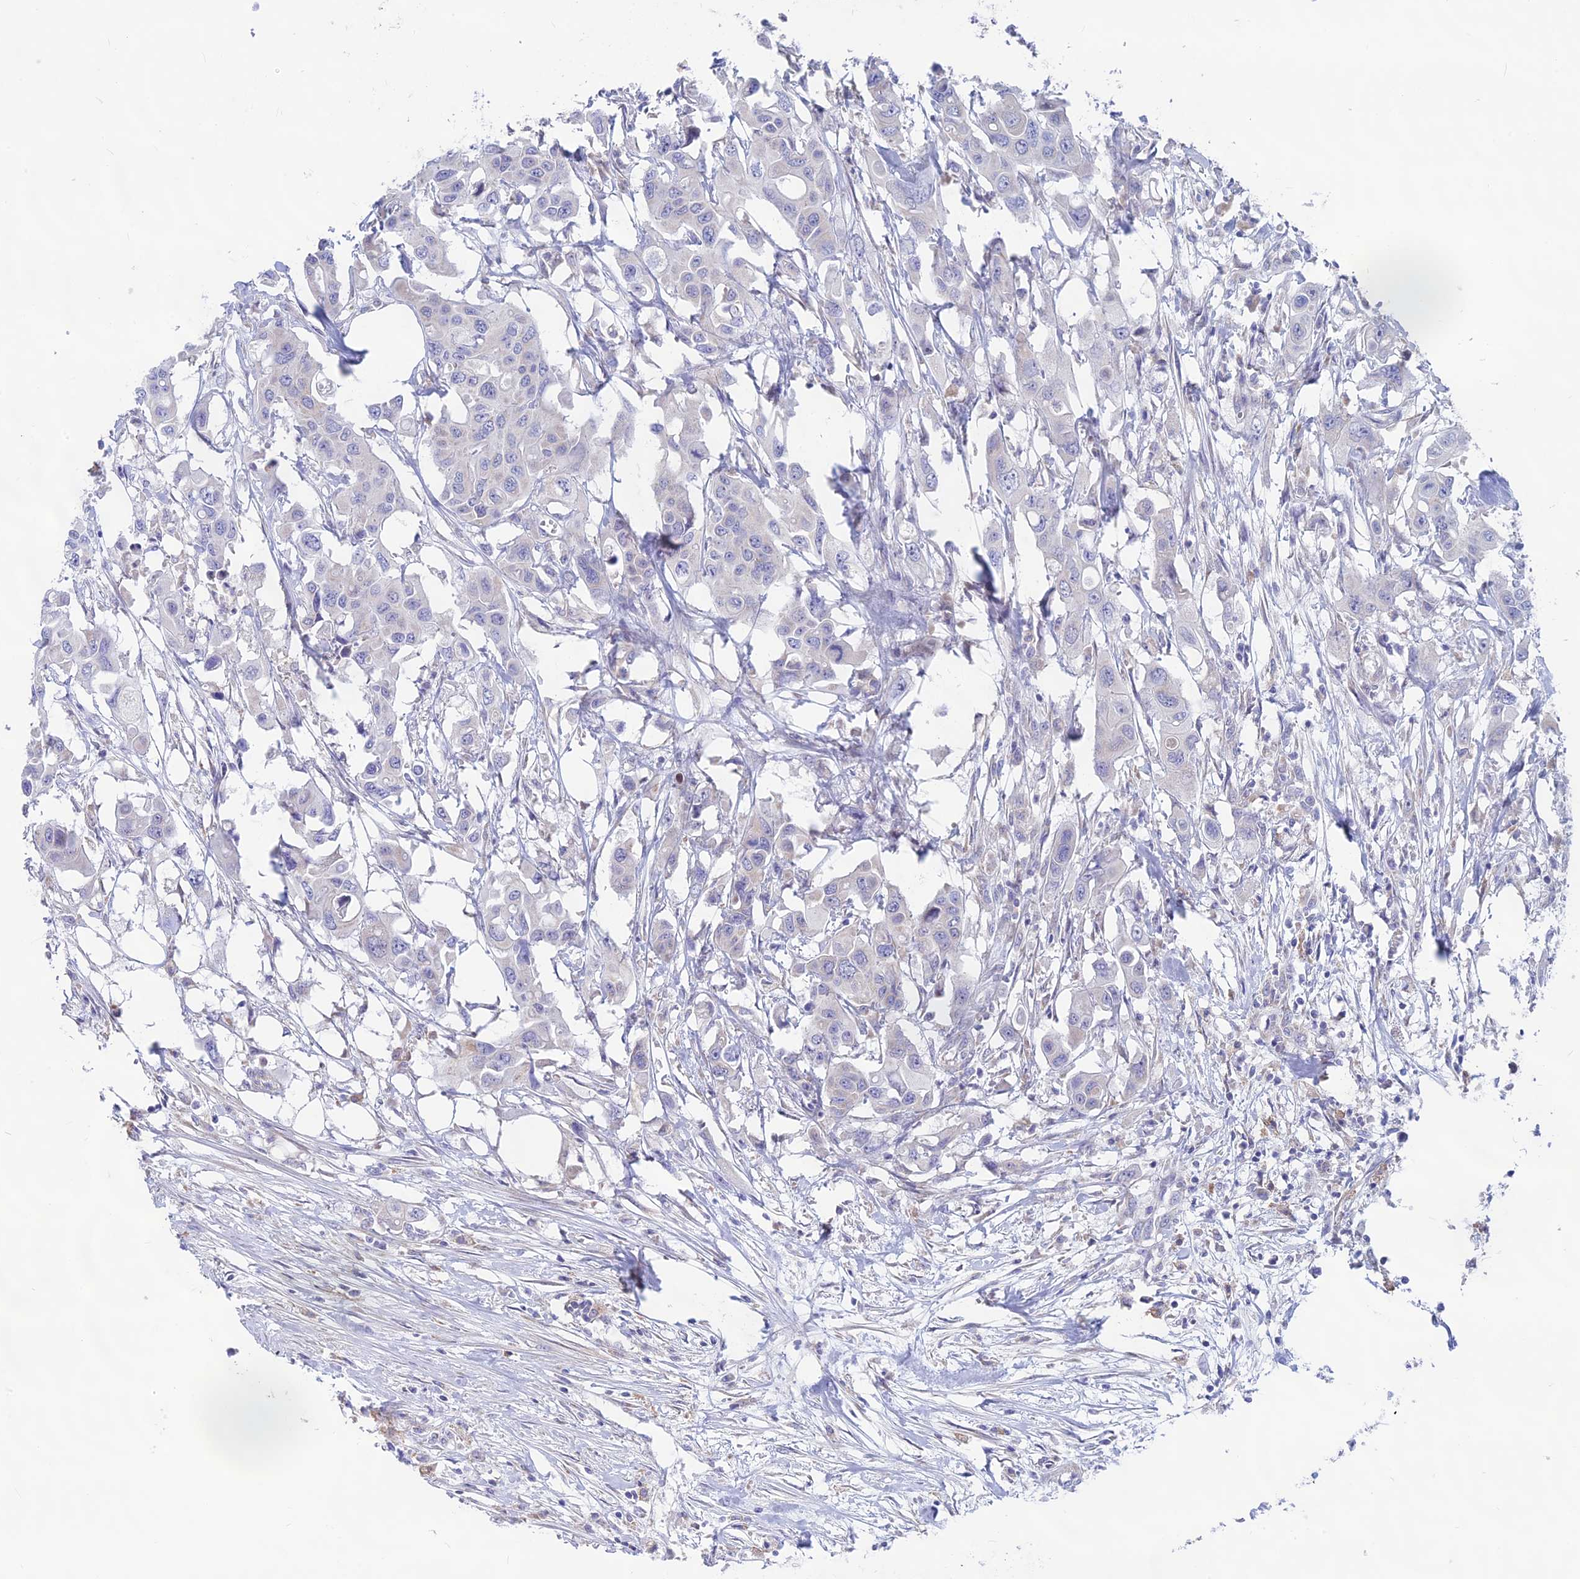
{"staining": {"intensity": "negative", "quantity": "none", "location": "none"}, "tissue": "colorectal cancer", "cell_type": "Tumor cells", "image_type": "cancer", "snomed": [{"axis": "morphology", "description": "Adenocarcinoma, NOS"}, {"axis": "topography", "description": "Colon"}], "caption": "This is an immunohistochemistry micrograph of colorectal adenocarcinoma. There is no expression in tumor cells.", "gene": "PLAC9", "patient": {"sex": "male", "age": 77}}